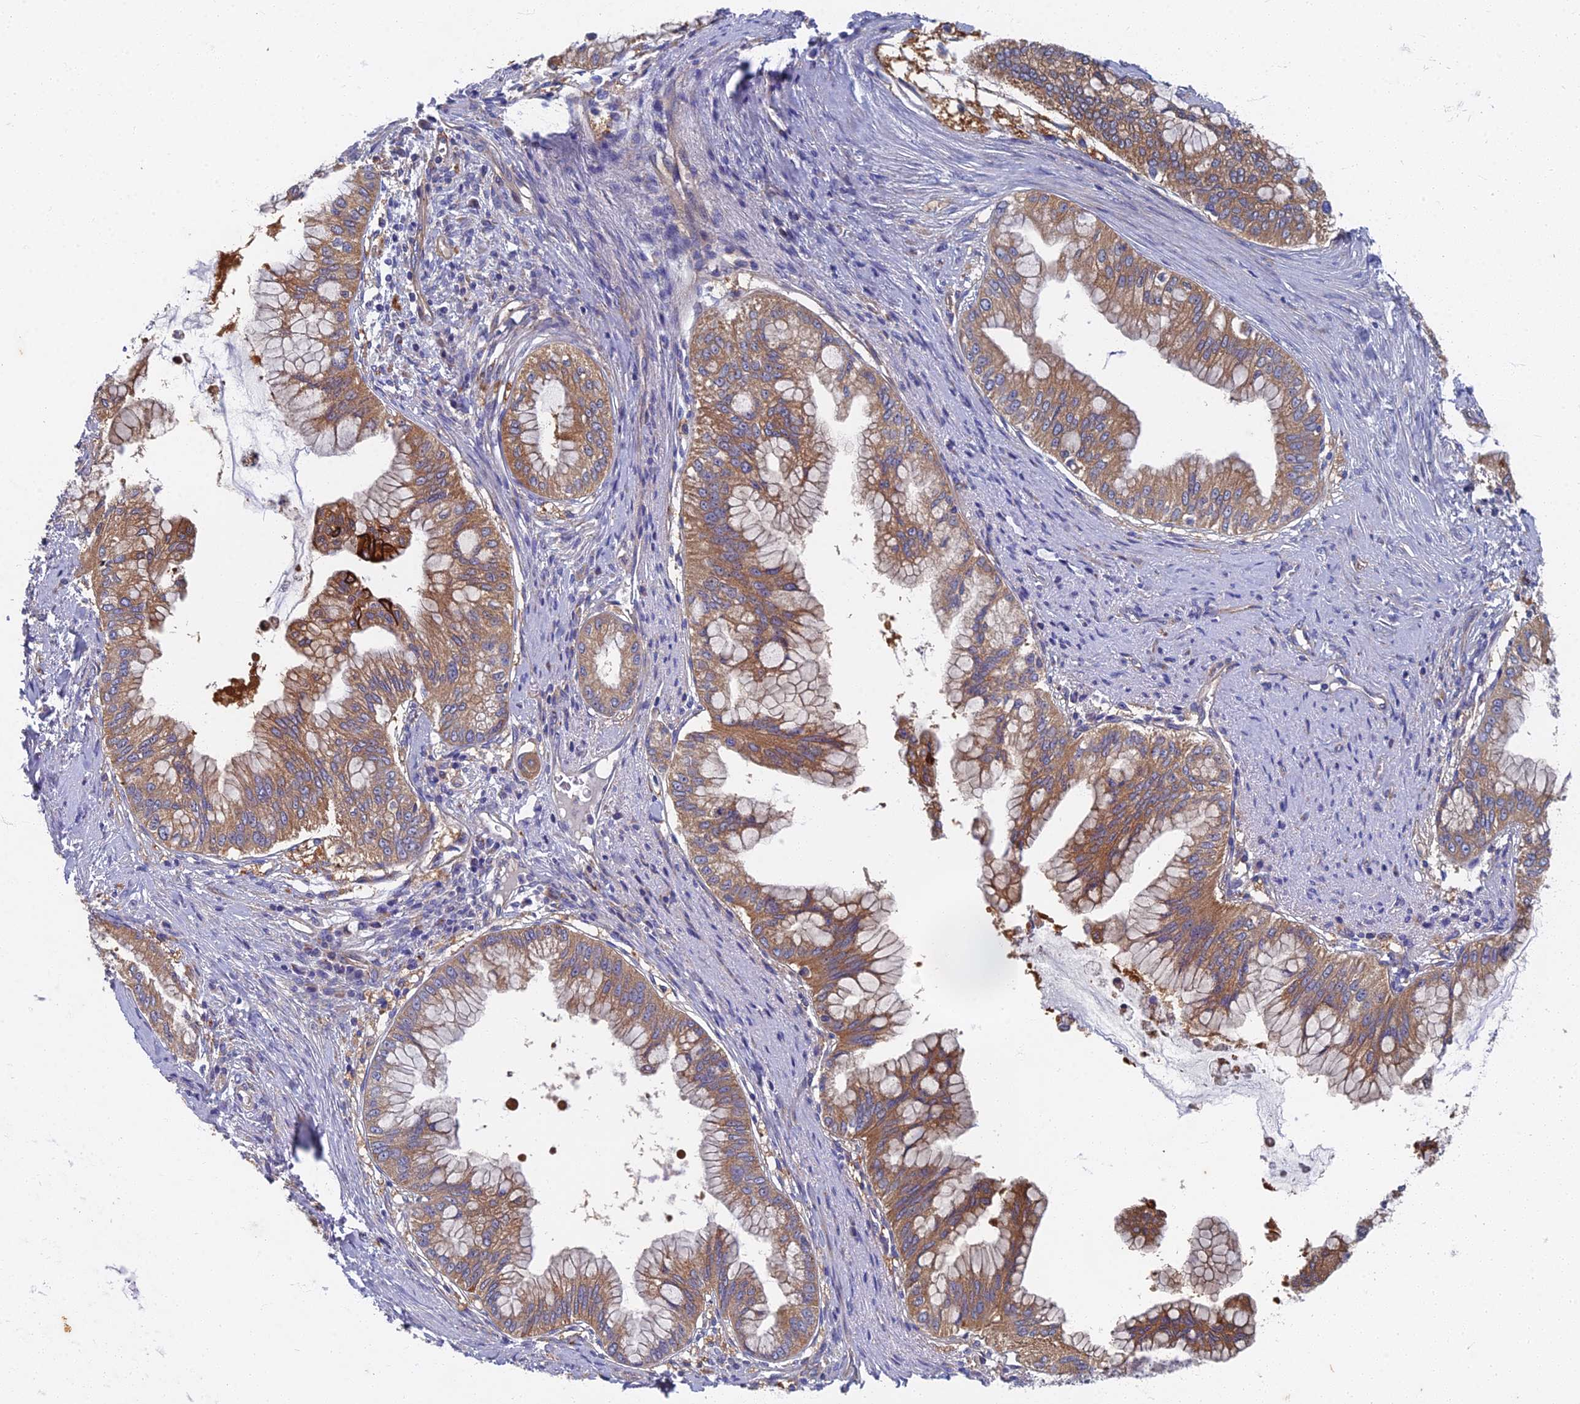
{"staining": {"intensity": "moderate", "quantity": ">75%", "location": "cytoplasmic/membranous"}, "tissue": "pancreatic cancer", "cell_type": "Tumor cells", "image_type": "cancer", "snomed": [{"axis": "morphology", "description": "Adenocarcinoma, NOS"}, {"axis": "topography", "description": "Pancreas"}], "caption": "Immunohistochemistry photomicrograph of adenocarcinoma (pancreatic) stained for a protein (brown), which demonstrates medium levels of moderate cytoplasmic/membranous positivity in approximately >75% of tumor cells.", "gene": "RNASEK", "patient": {"sex": "male", "age": 46}}